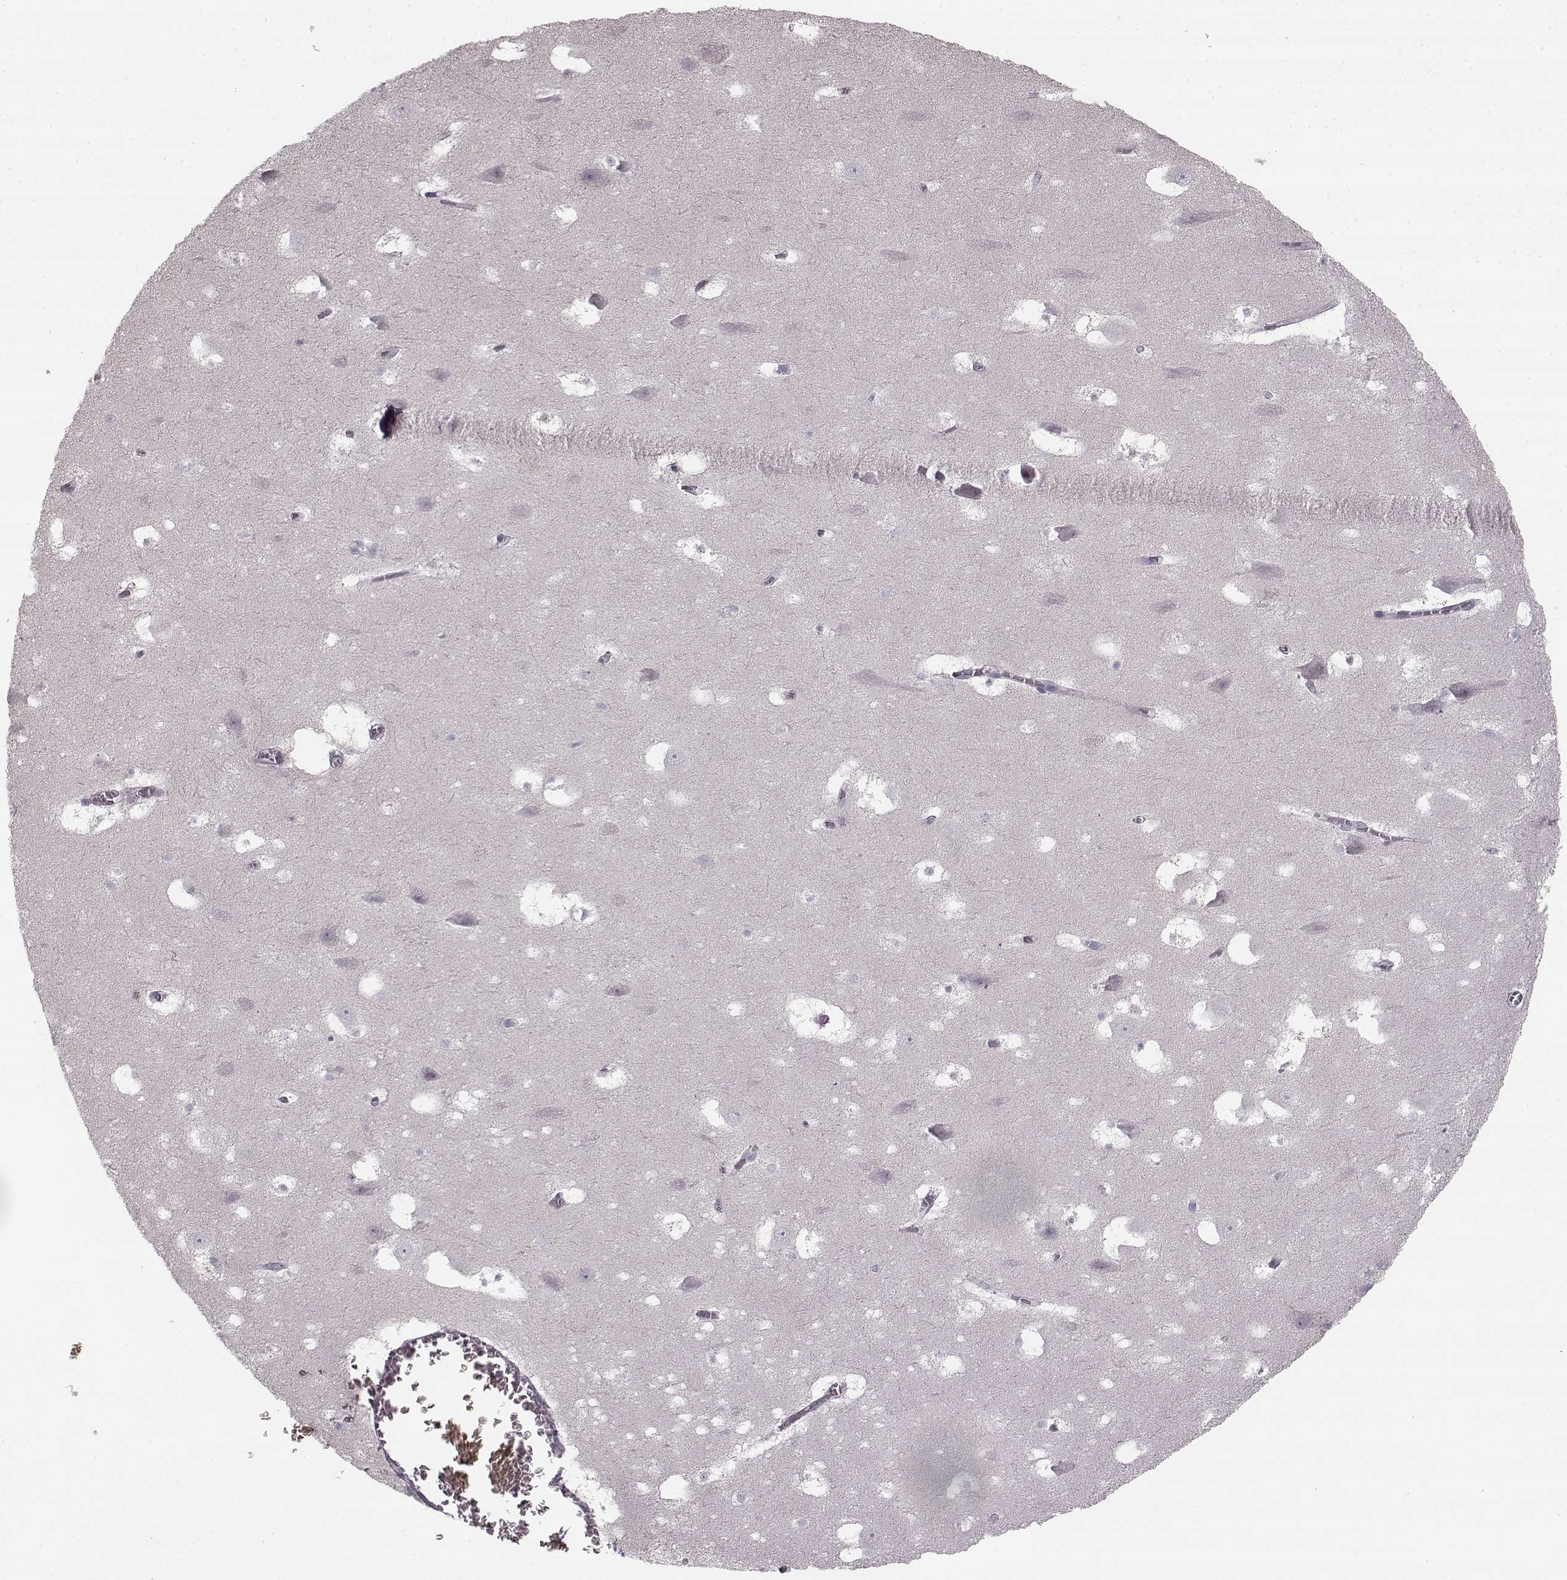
{"staining": {"intensity": "negative", "quantity": "none", "location": "none"}, "tissue": "hippocampus", "cell_type": "Glial cells", "image_type": "normal", "snomed": [{"axis": "morphology", "description": "Normal tissue, NOS"}, {"axis": "topography", "description": "Hippocampus"}], "caption": "Glial cells show no significant protein positivity in benign hippocampus.", "gene": "HMMR", "patient": {"sex": "male", "age": 45}}